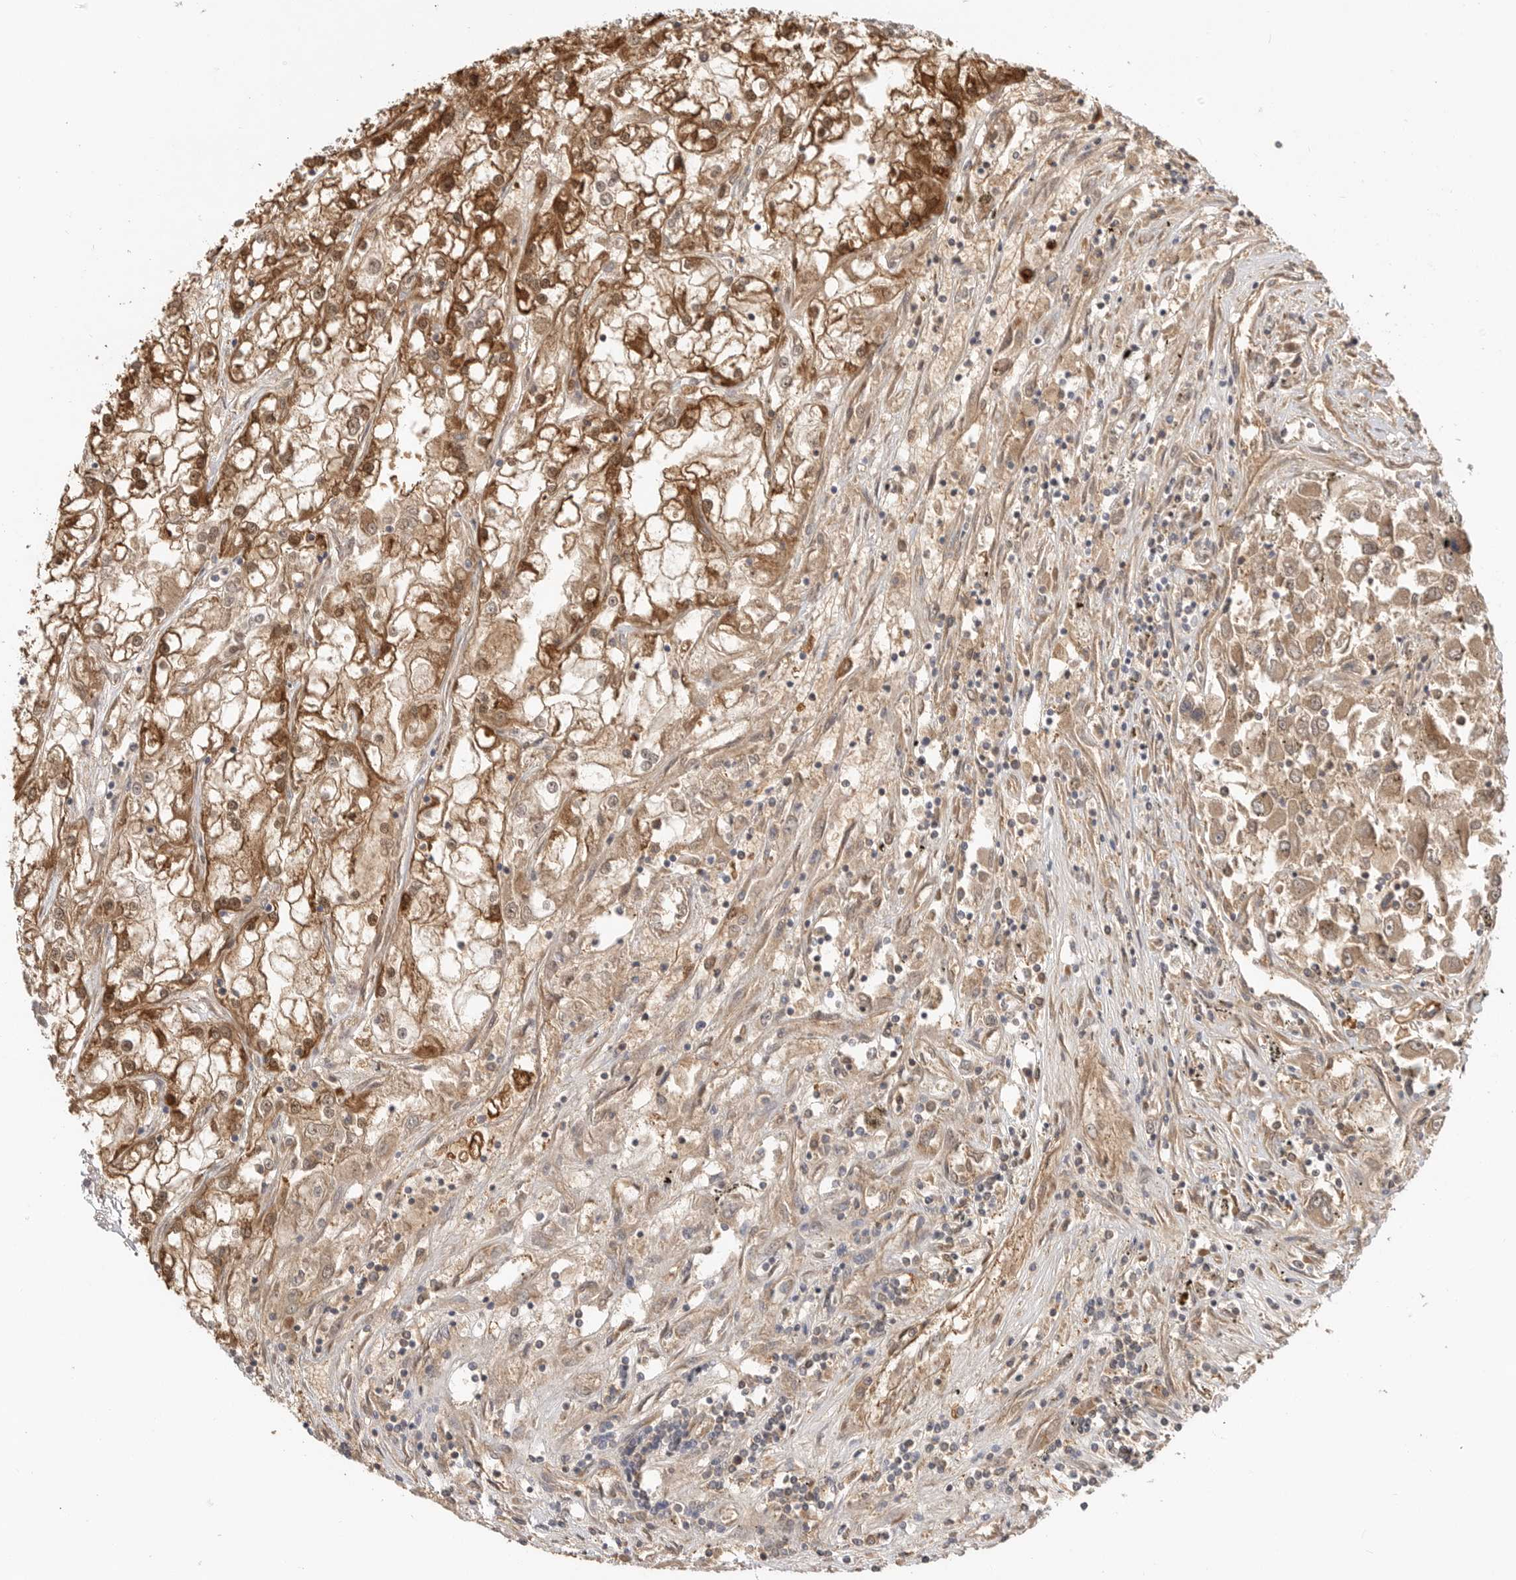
{"staining": {"intensity": "moderate", "quantity": "25%-75%", "location": "cytoplasmic/membranous,nuclear"}, "tissue": "renal cancer", "cell_type": "Tumor cells", "image_type": "cancer", "snomed": [{"axis": "morphology", "description": "Adenocarcinoma, NOS"}, {"axis": "topography", "description": "Kidney"}], "caption": "Moderate cytoplasmic/membranous and nuclear positivity for a protein is appreciated in approximately 25%-75% of tumor cells of renal cancer (adenocarcinoma) using immunohistochemistry.", "gene": "CLDN12", "patient": {"sex": "female", "age": 52}}